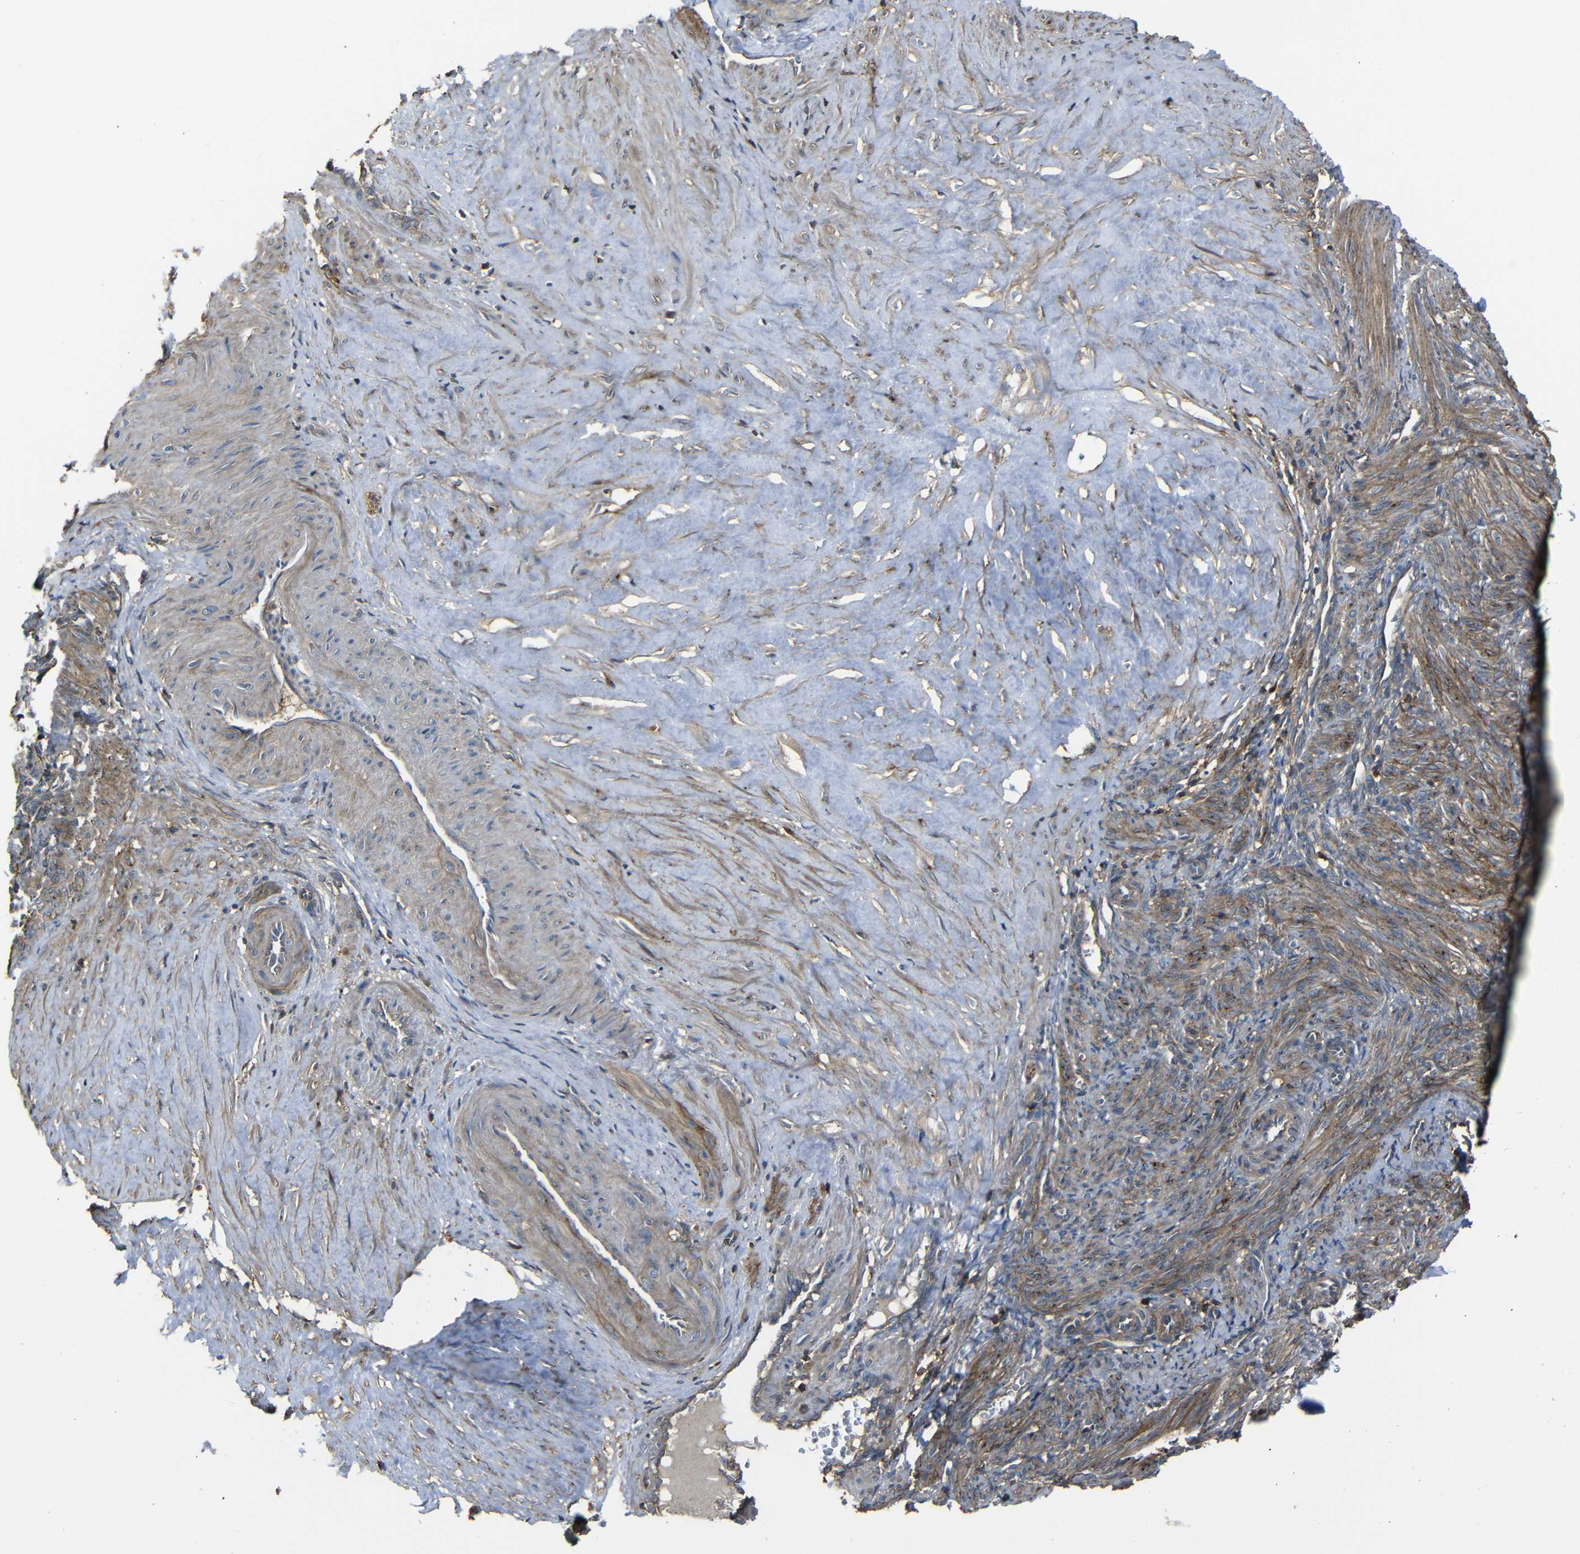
{"staining": {"intensity": "weak", "quantity": "<25%", "location": "cytoplasmic/membranous"}, "tissue": "smooth muscle", "cell_type": "Smooth muscle cells", "image_type": "normal", "snomed": [{"axis": "morphology", "description": "Normal tissue, NOS"}, {"axis": "topography", "description": "Endometrium"}], "caption": "DAB (3,3'-diaminobenzidine) immunohistochemical staining of benign smooth muscle demonstrates no significant staining in smooth muscle cells.", "gene": "ADGRE5", "patient": {"sex": "female", "age": 33}}